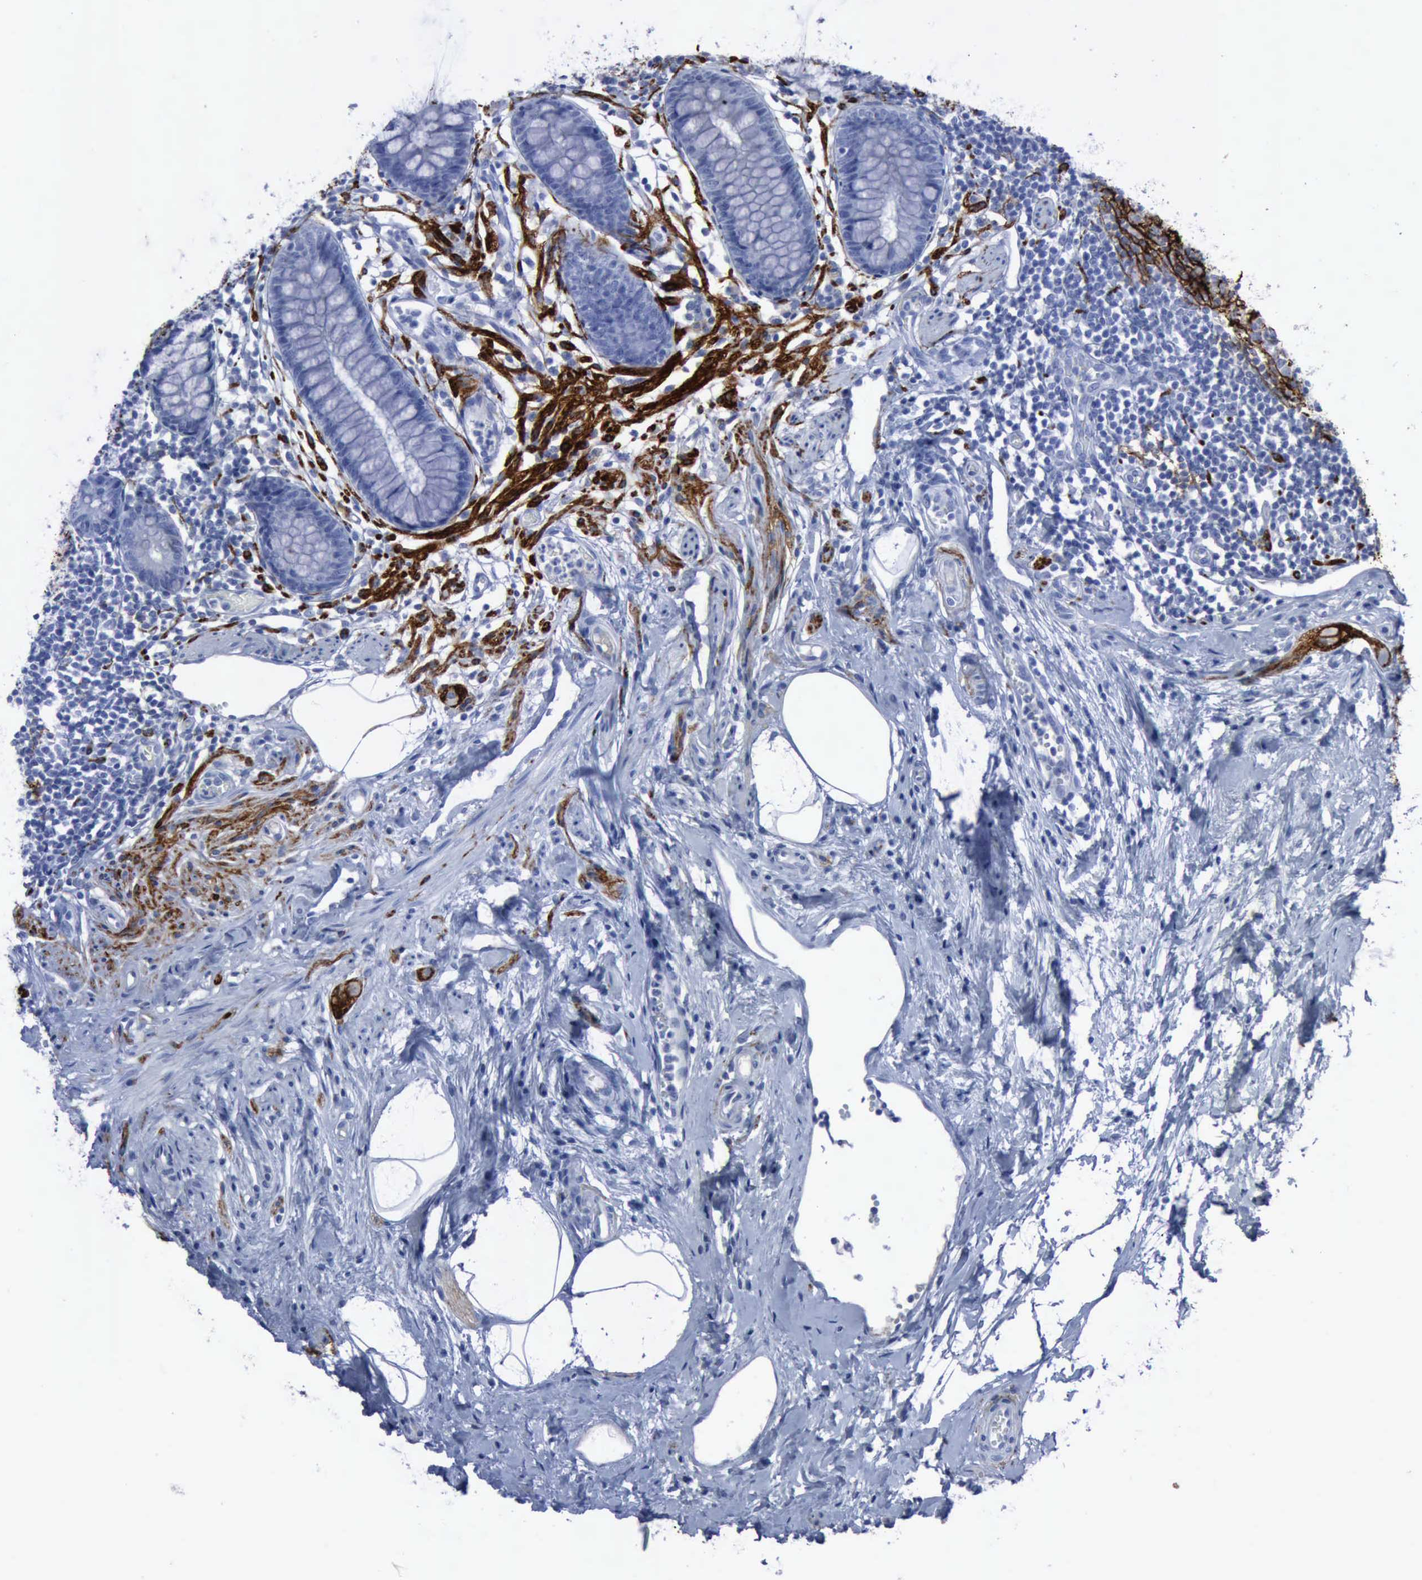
{"staining": {"intensity": "negative", "quantity": "none", "location": "none"}, "tissue": "appendix", "cell_type": "Glandular cells", "image_type": "normal", "snomed": [{"axis": "morphology", "description": "Normal tissue, NOS"}, {"axis": "topography", "description": "Appendix"}], "caption": "High magnification brightfield microscopy of benign appendix stained with DAB (brown) and counterstained with hematoxylin (blue): glandular cells show no significant staining.", "gene": "NGFR", "patient": {"sex": "male", "age": 38}}